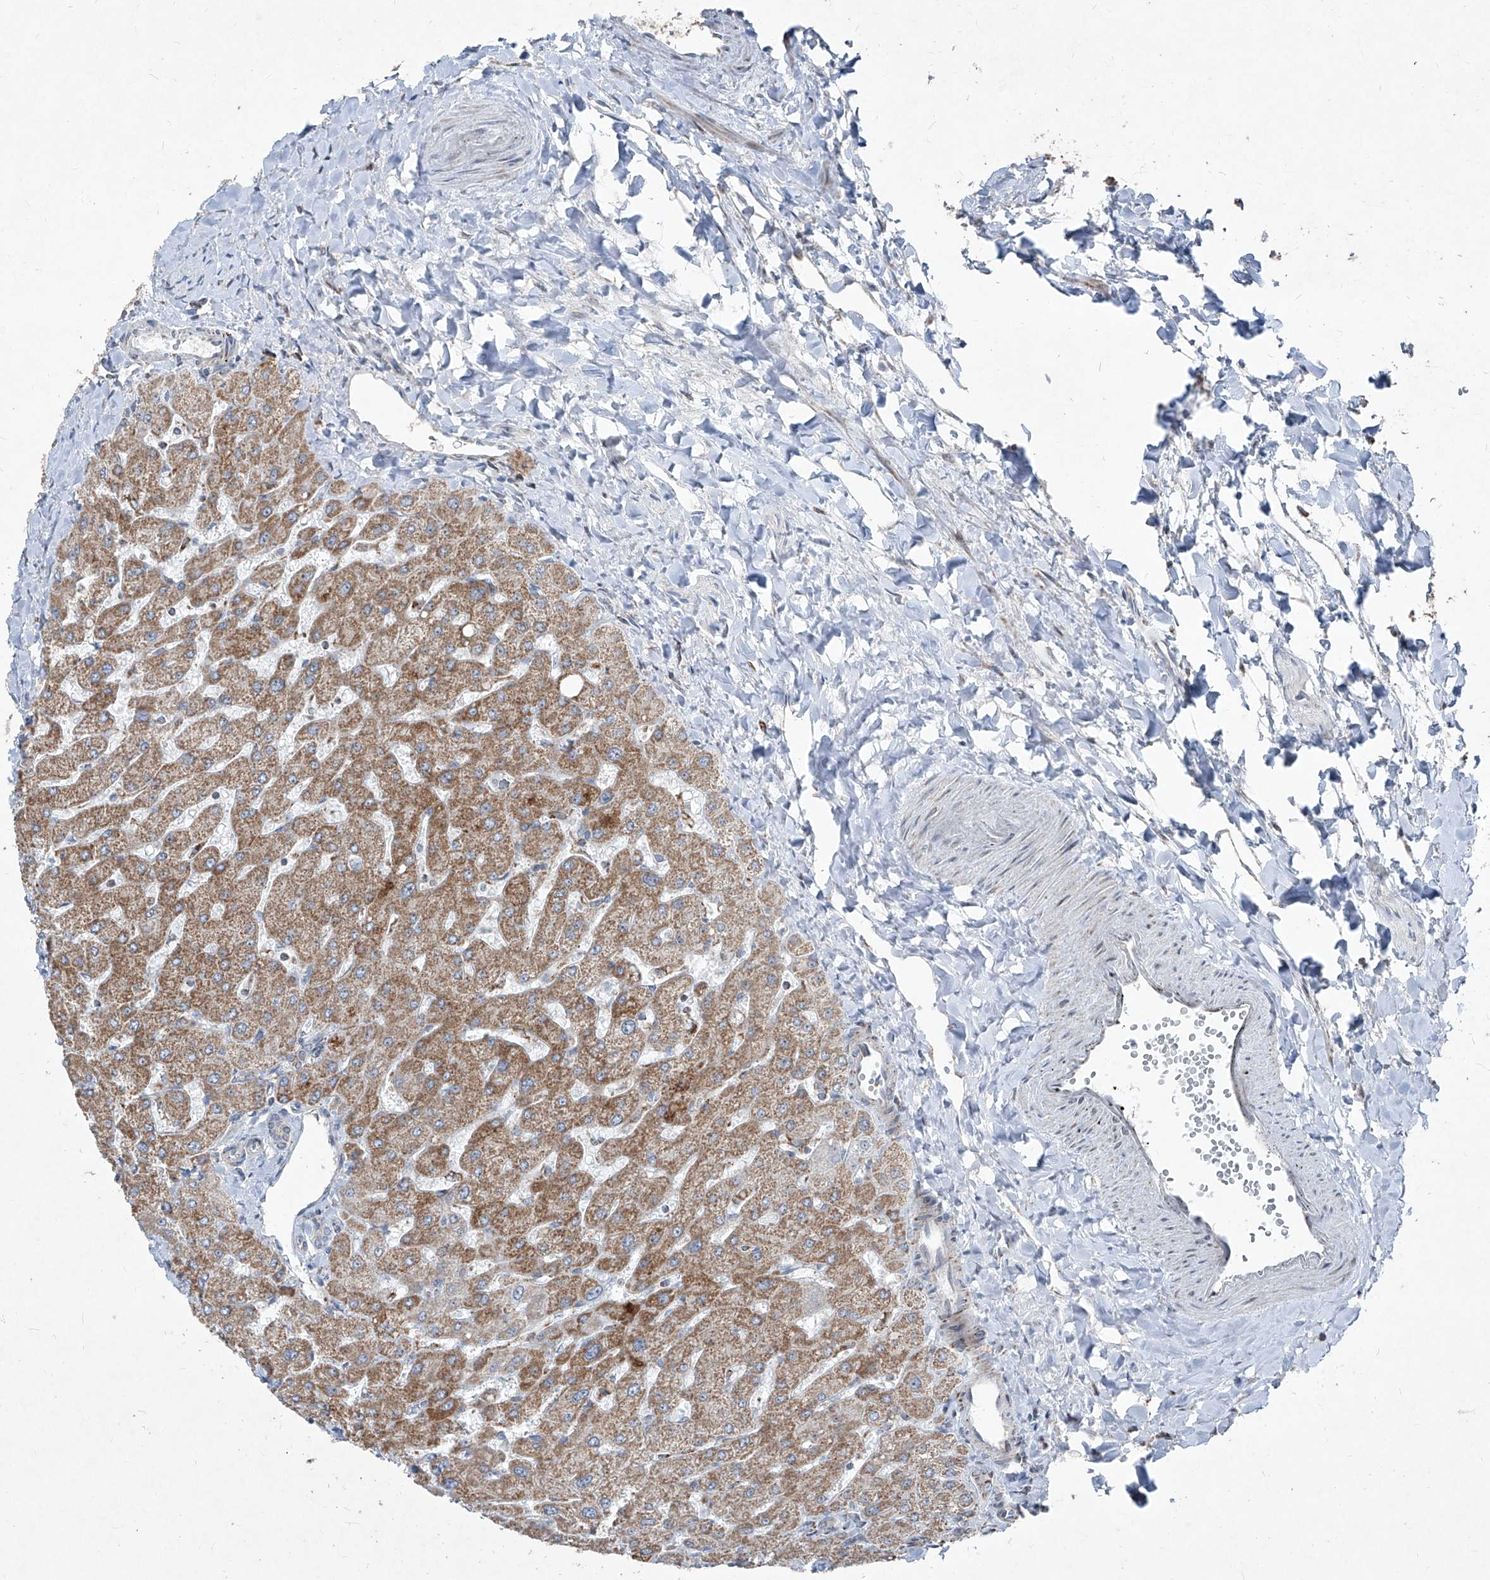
{"staining": {"intensity": "negative", "quantity": "none", "location": "none"}, "tissue": "liver", "cell_type": "Cholangiocytes", "image_type": "normal", "snomed": [{"axis": "morphology", "description": "Normal tissue, NOS"}, {"axis": "topography", "description": "Liver"}], "caption": "Immunohistochemistry (IHC) of normal human liver reveals no positivity in cholangiocytes. (Immunohistochemistry, brightfield microscopy, high magnification).", "gene": "NDUFB3", "patient": {"sex": "male", "age": 55}}